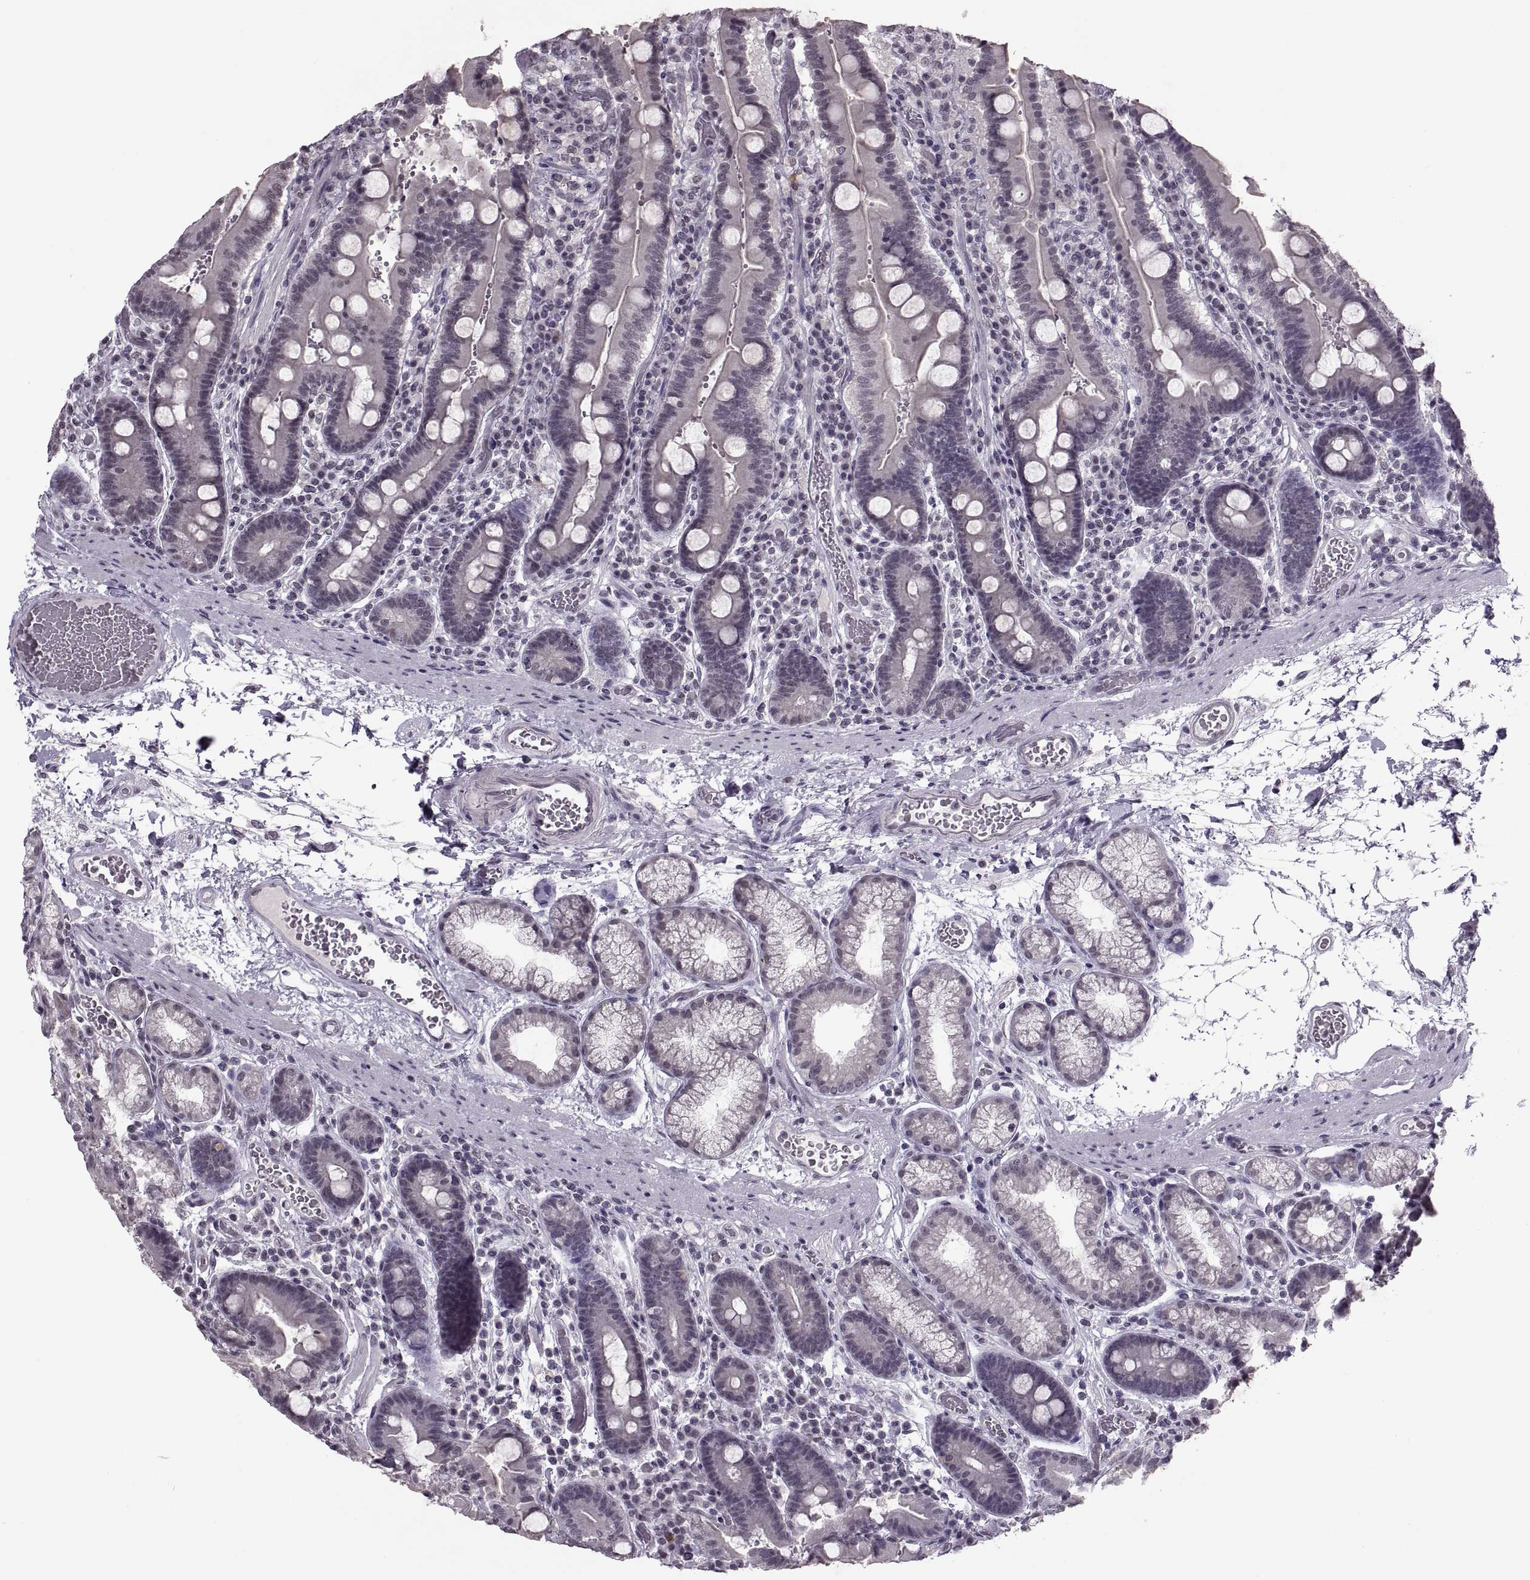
{"staining": {"intensity": "negative", "quantity": "none", "location": "none"}, "tissue": "duodenum", "cell_type": "Glandular cells", "image_type": "normal", "snomed": [{"axis": "morphology", "description": "Normal tissue, NOS"}, {"axis": "topography", "description": "Duodenum"}], "caption": "DAB (3,3'-diaminobenzidine) immunohistochemical staining of unremarkable human duodenum exhibits no significant staining in glandular cells. Nuclei are stained in blue.", "gene": "OTP", "patient": {"sex": "female", "age": 62}}